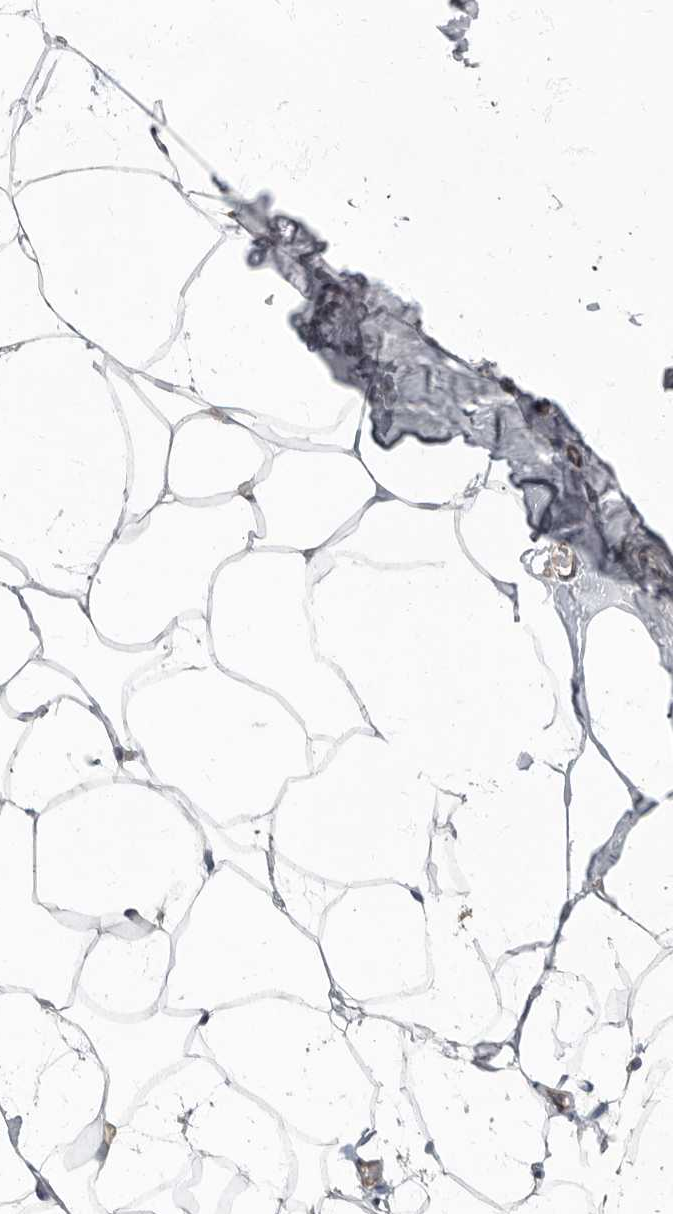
{"staining": {"intensity": "negative", "quantity": "none", "location": "none"}, "tissue": "adipose tissue", "cell_type": "Adipocytes", "image_type": "normal", "snomed": [{"axis": "morphology", "description": "Normal tissue, NOS"}, {"axis": "morphology", "description": "Fibrosis, NOS"}, {"axis": "topography", "description": "Breast"}, {"axis": "topography", "description": "Adipose tissue"}], "caption": "Micrograph shows no significant protein positivity in adipocytes of unremarkable adipose tissue. (DAB immunohistochemistry (IHC) visualized using brightfield microscopy, high magnification).", "gene": "PDK1", "patient": {"sex": "female", "age": 39}}